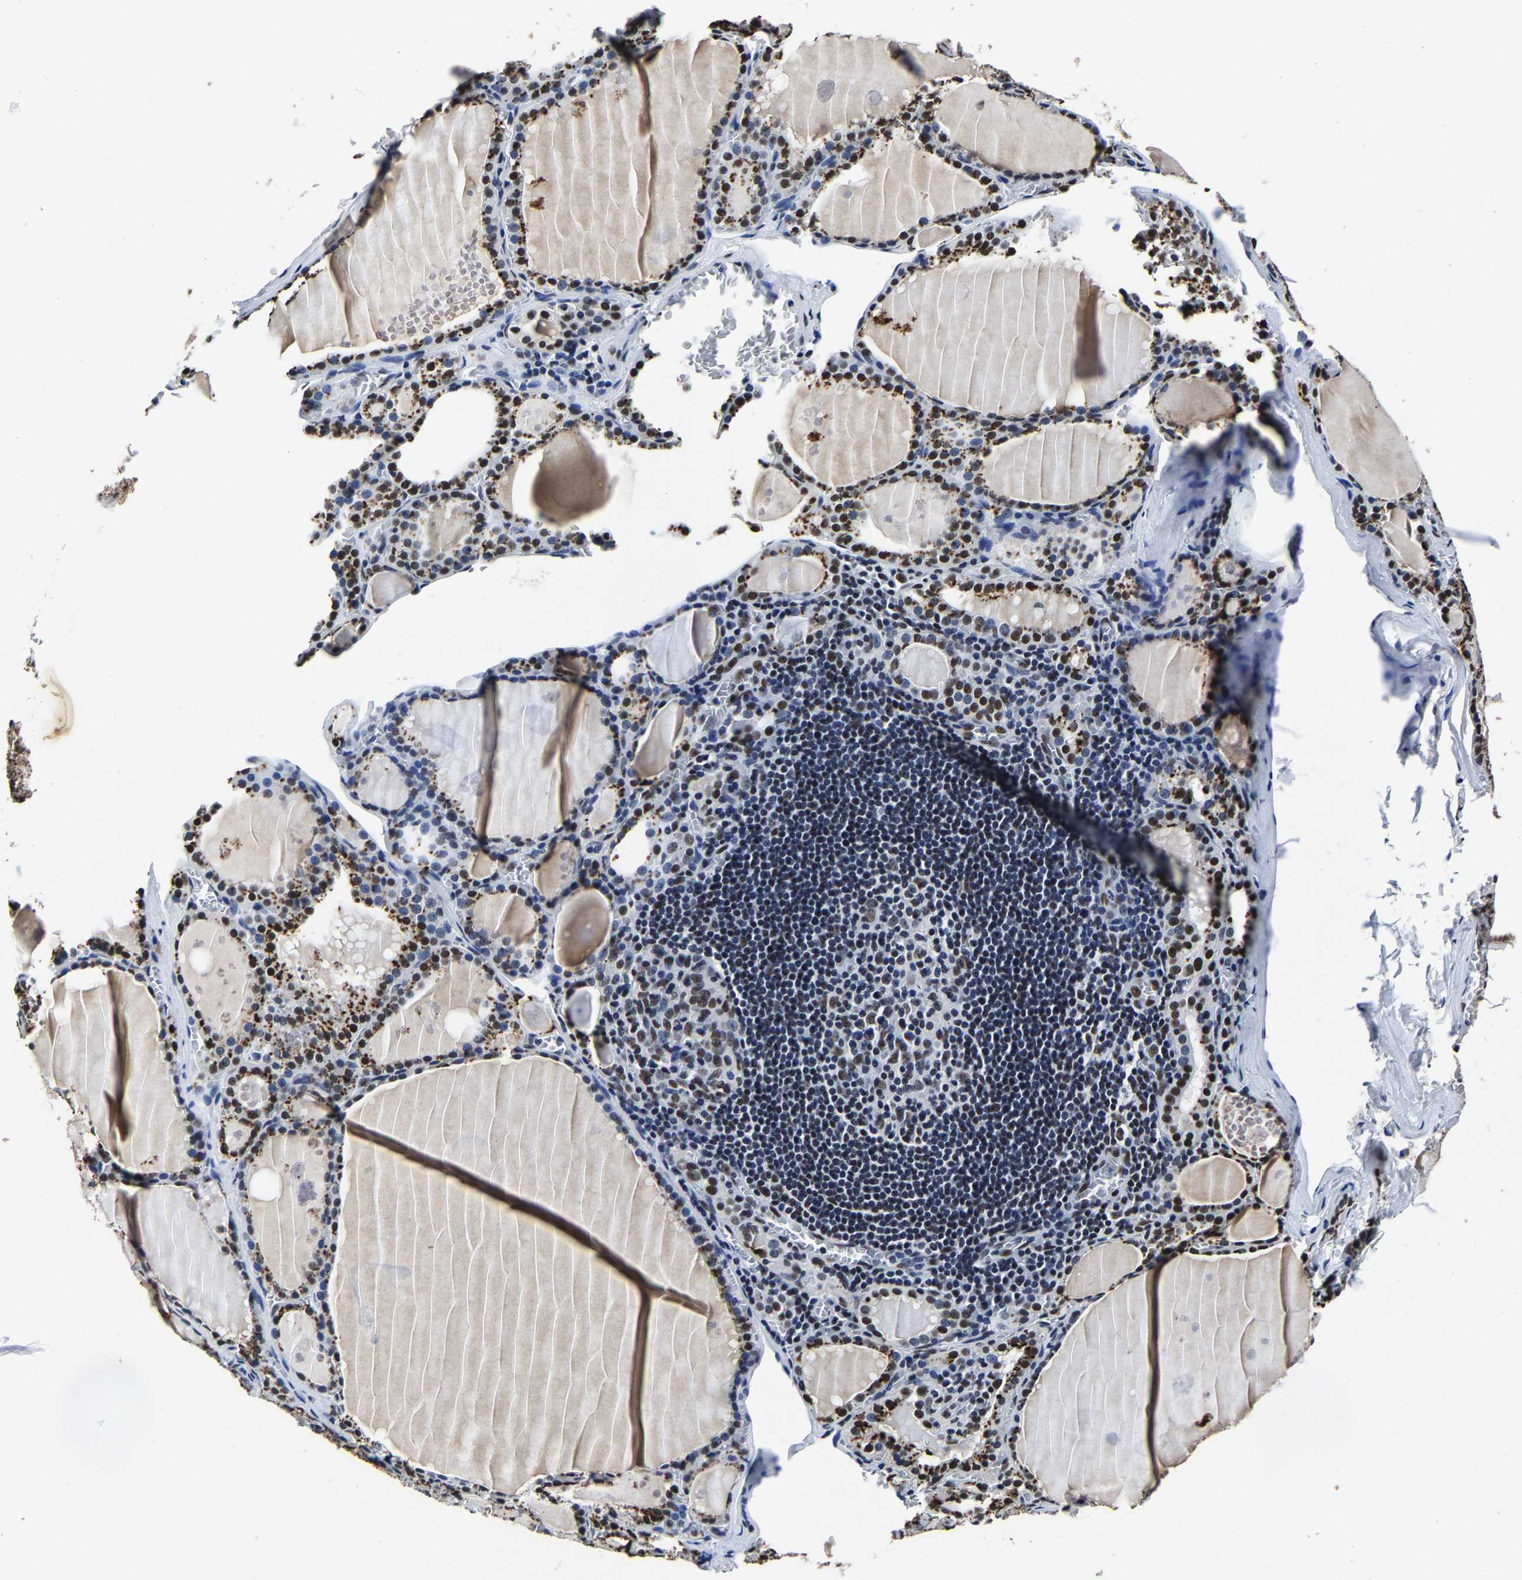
{"staining": {"intensity": "moderate", "quantity": ">75%", "location": "cytoplasmic/membranous,nuclear"}, "tissue": "thyroid gland", "cell_type": "Glandular cells", "image_type": "normal", "snomed": [{"axis": "morphology", "description": "Normal tissue, NOS"}, {"axis": "topography", "description": "Thyroid gland"}], "caption": "Human thyroid gland stained with a brown dye exhibits moderate cytoplasmic/membranous,nuclear positive expression in approximately >75% of glandular cells.", "gene": "RBM45", "patient": {"sex": "male", "age": 56}}